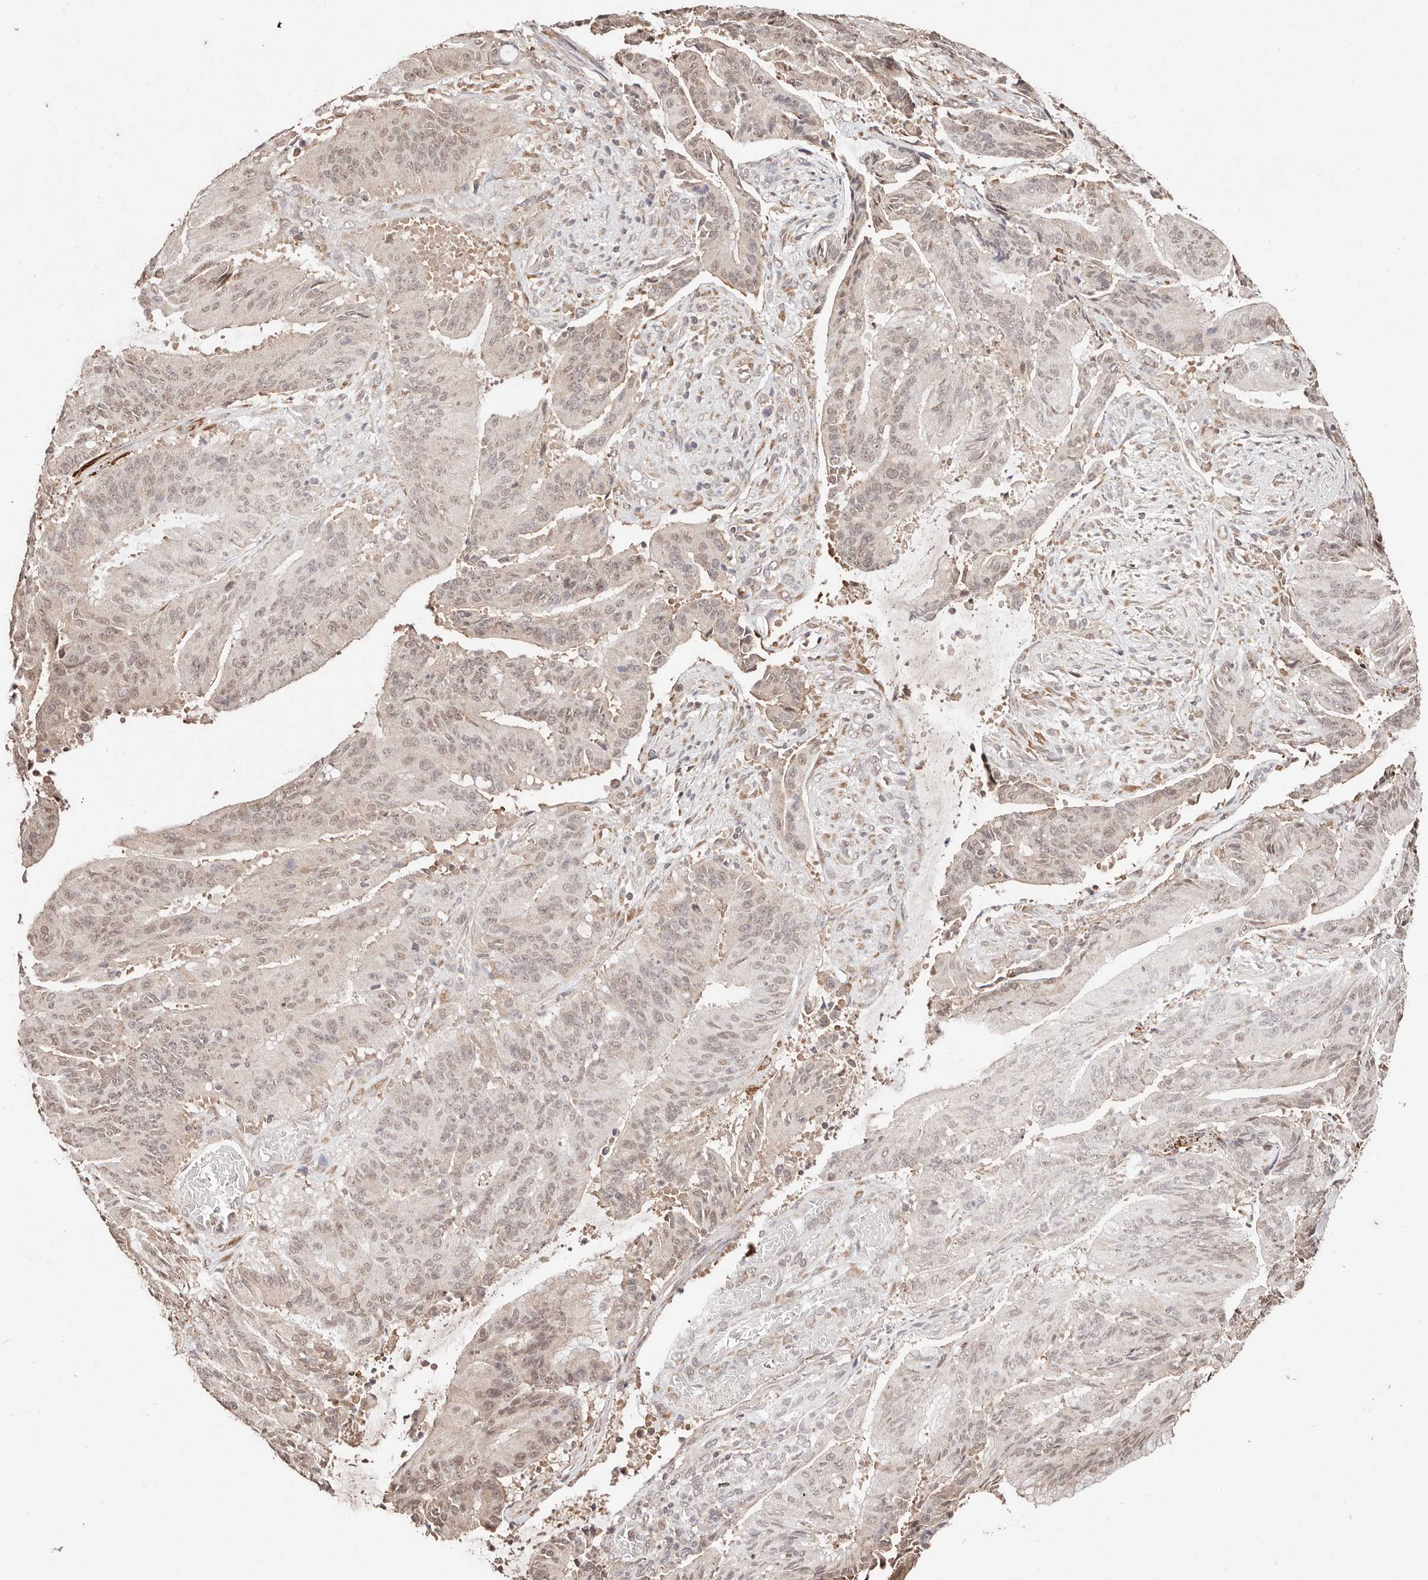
{"staining": {"intensity": "weak", "quantity": ">75%", "location": "nuclear"}, "tissue": "liver cancer", "cell_type": "Tumor cells", "image_type": "cancer", "snomed": [{"axis": "morphology", "description": "Normal tissue, NOS"}, {"axis": "morphology", "description": "Cholangiocarcinoma"}, {"axis": "topography", "description": "Liver"}, {"axis": "topography", "description": "Peripheral nerve tissue"}], "caption": "Brown immunohistochemical staining in human liver cancer (cholangiocarcinoma) displays weak nuclear expression in about >75% of tumor cells. (IHC, brightfield microscopy, high magnification).", "gene": "BICRAL", "patient": {"sex": "female", "age": 73}}